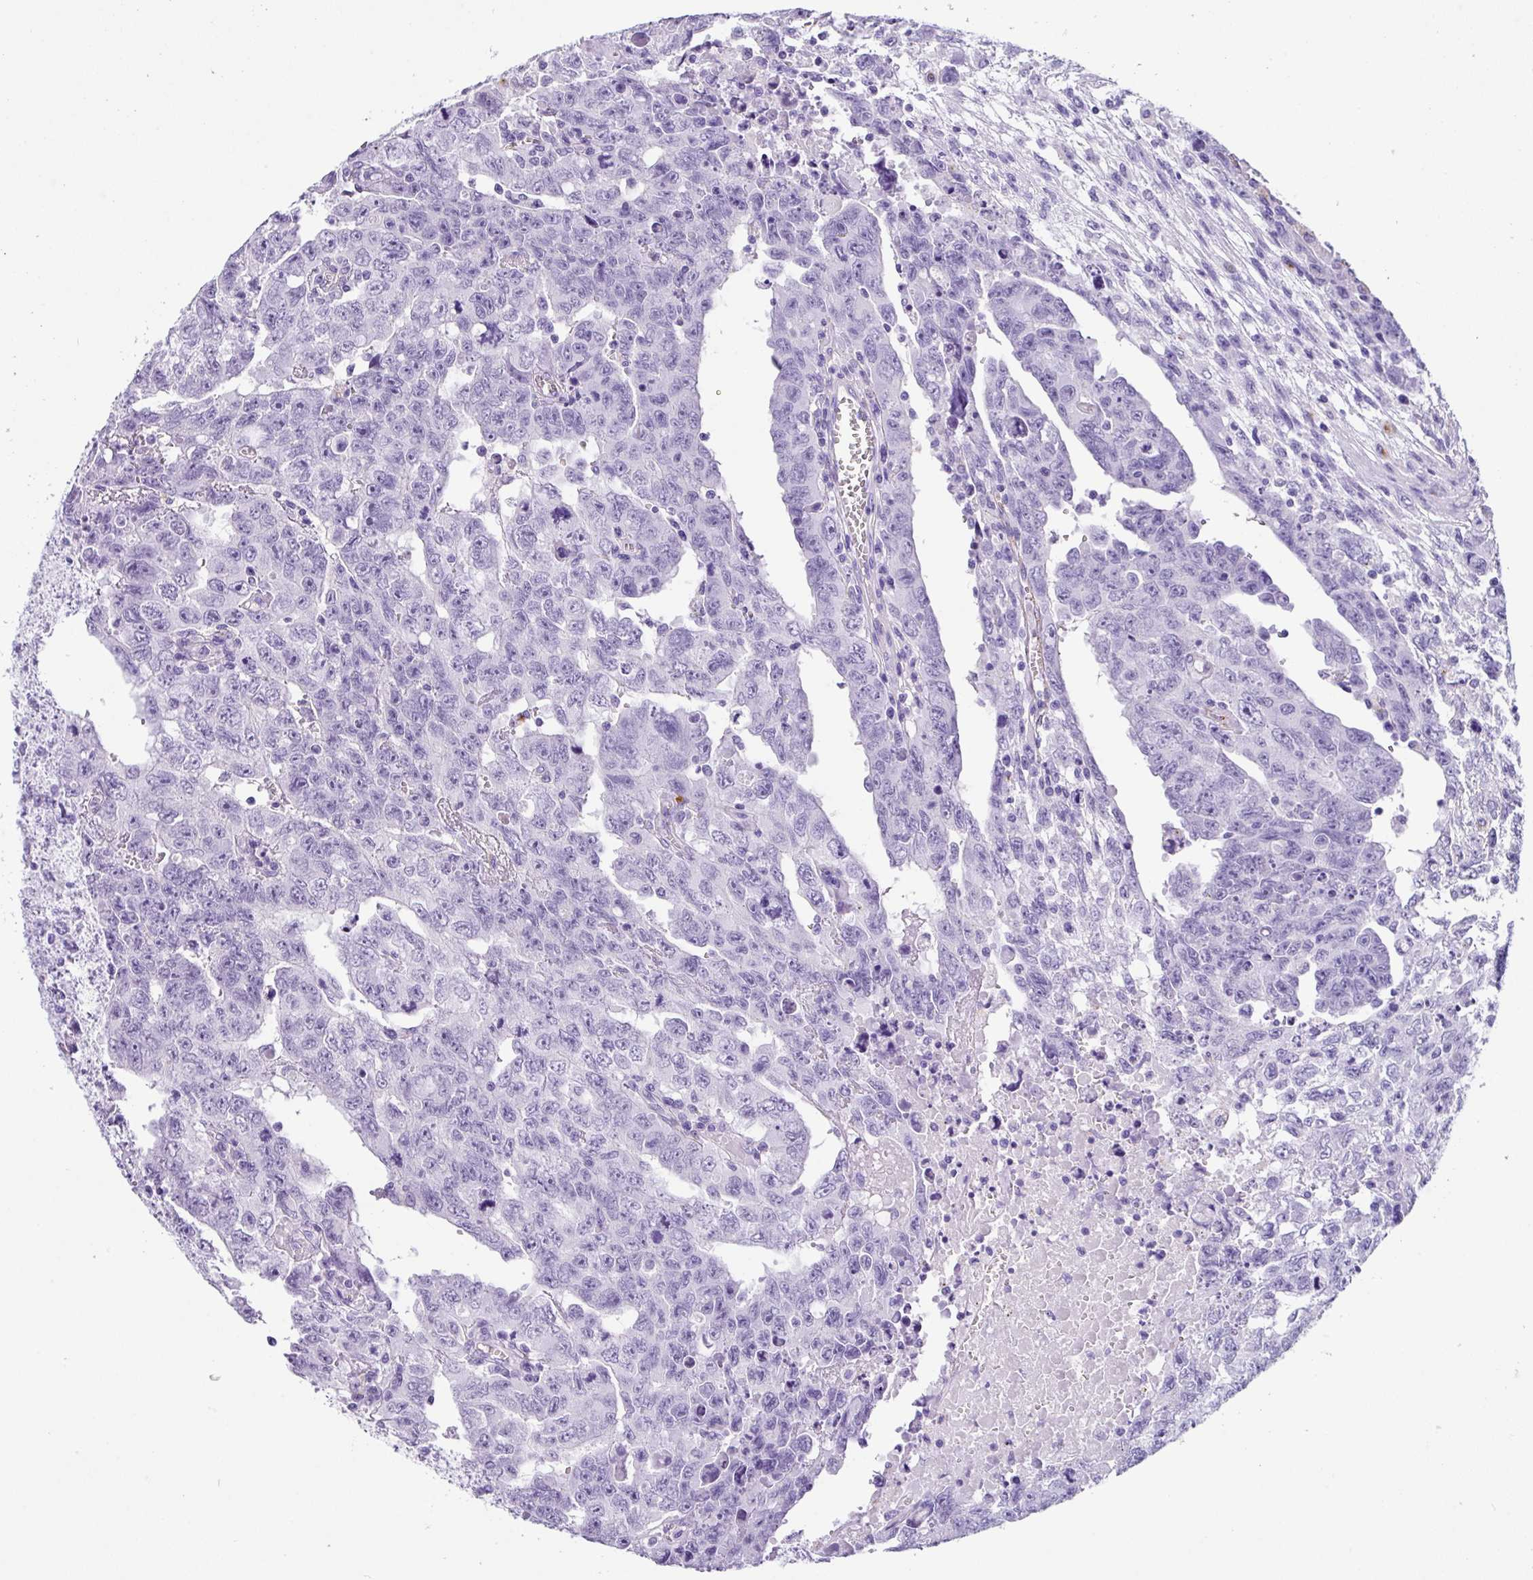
{"staining": {"intensity": "negative", "quantity": "none", "location": "none"}, "tissue": "testis cancer", "cell_type": "Tumor cells", "image_type": "cancer", "snomed": [{"axis": "morphology", "description": "Carcinoma, Embryonal, NOS"}, {"axis": "topography", "description": "Testis"}], "caption": "The image exhibits no staining of tumor cells in testis embryonal carcinoma.", "gene": "ZG16", "patient": {"sex": "male", "age": 24}}